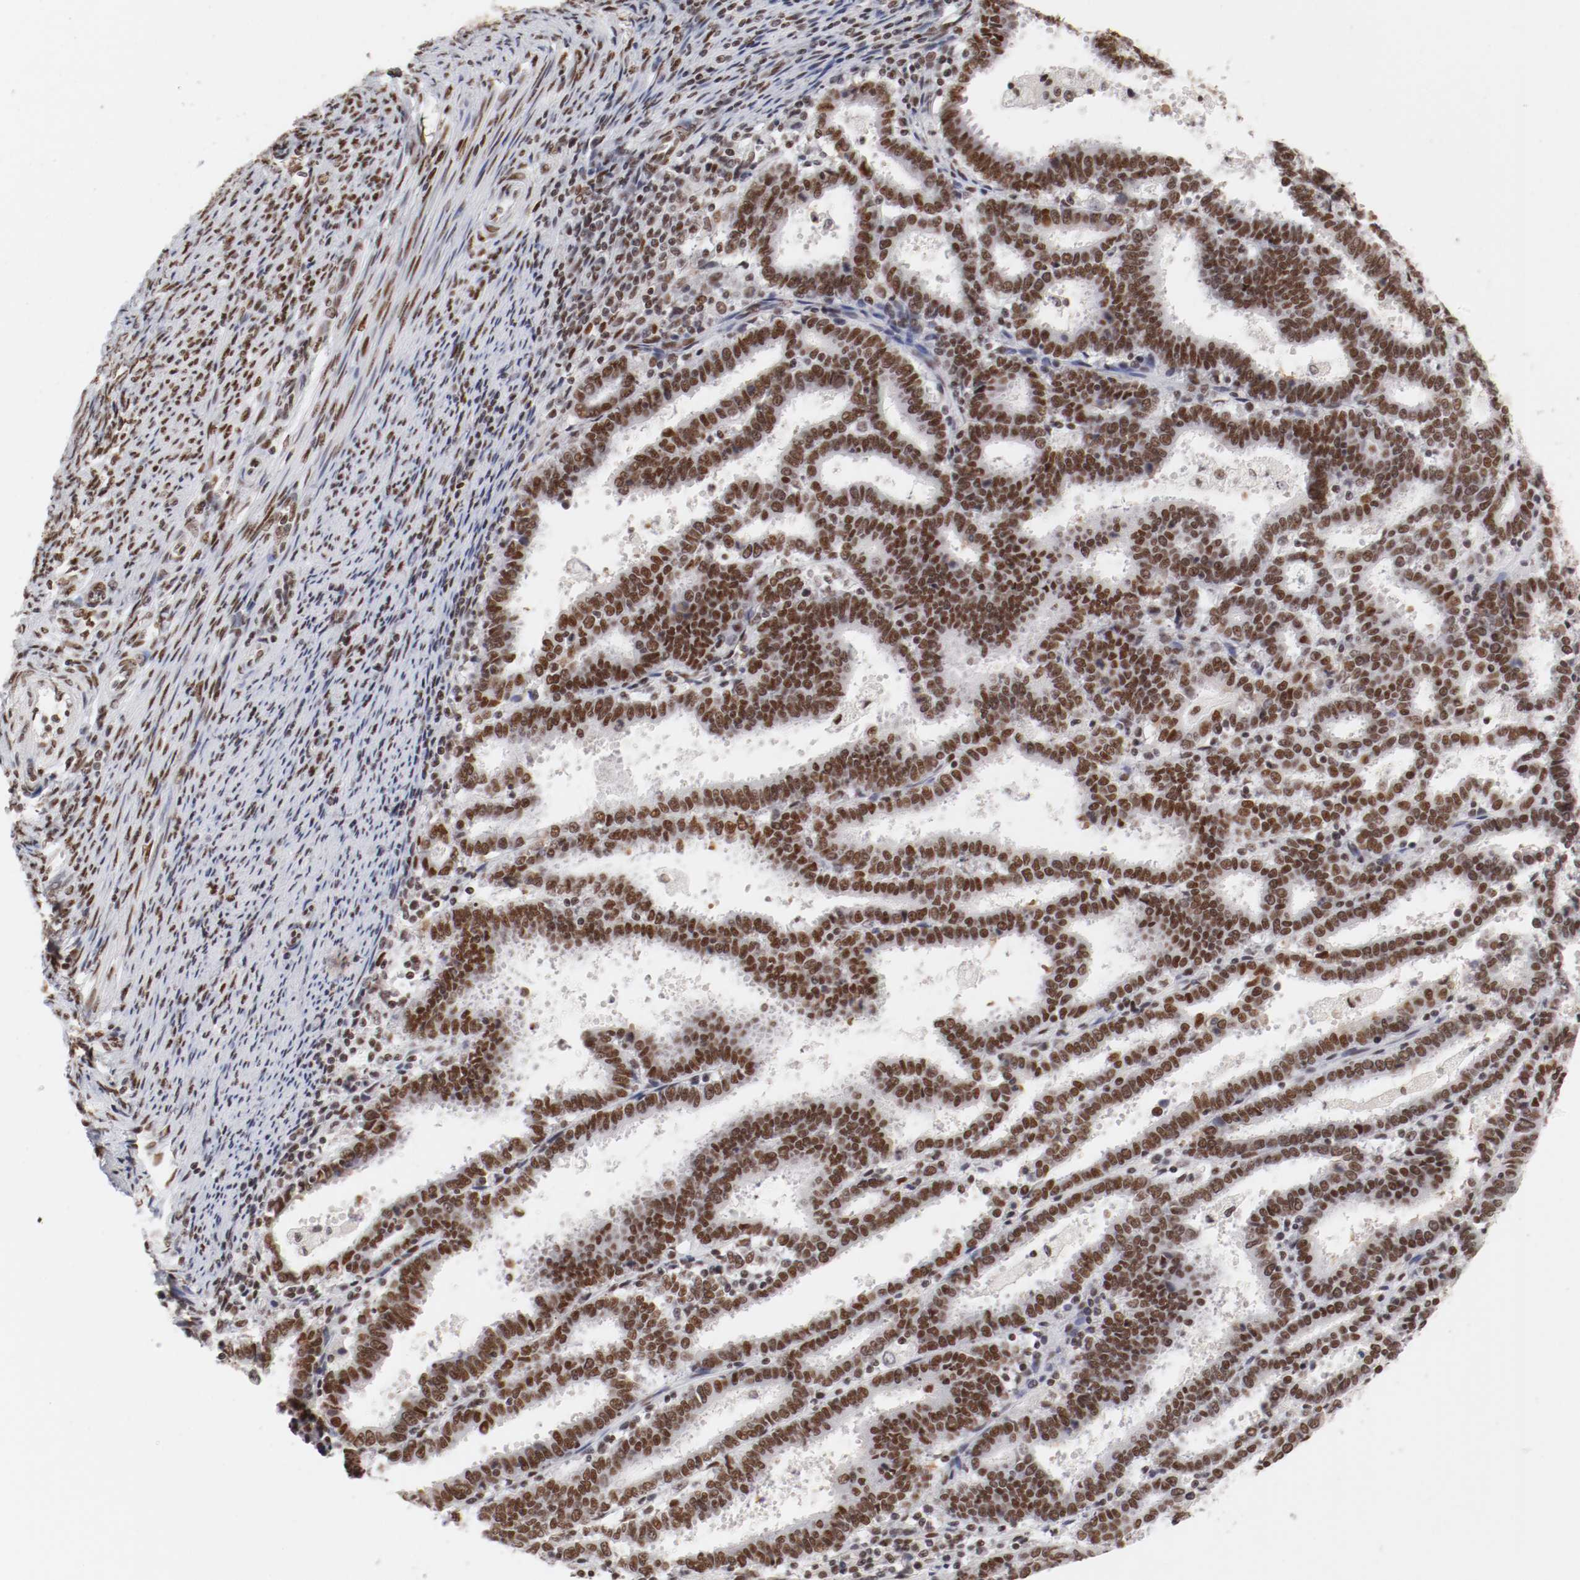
{"staining": {"intensity": "strong", "quantity": ">75%", "location": "nuclear"}, "tissue": "endometrial cancer", "cell_type": "Tumor cells", "image_type": "cancer", "snomed": [{"axis": "morphology", "description": "Adenocarcinoma, NOS"}, {"axis": "topography", "description": "Uterus"}], "caption": "Immunohistochemical staining of endometrial adenocarcinoma shows high levels of strong nuclear staining in approximately >75% of tumor cells.", "gene": "TP53BP1", "patient": {"sex": "female", "age": 83}}